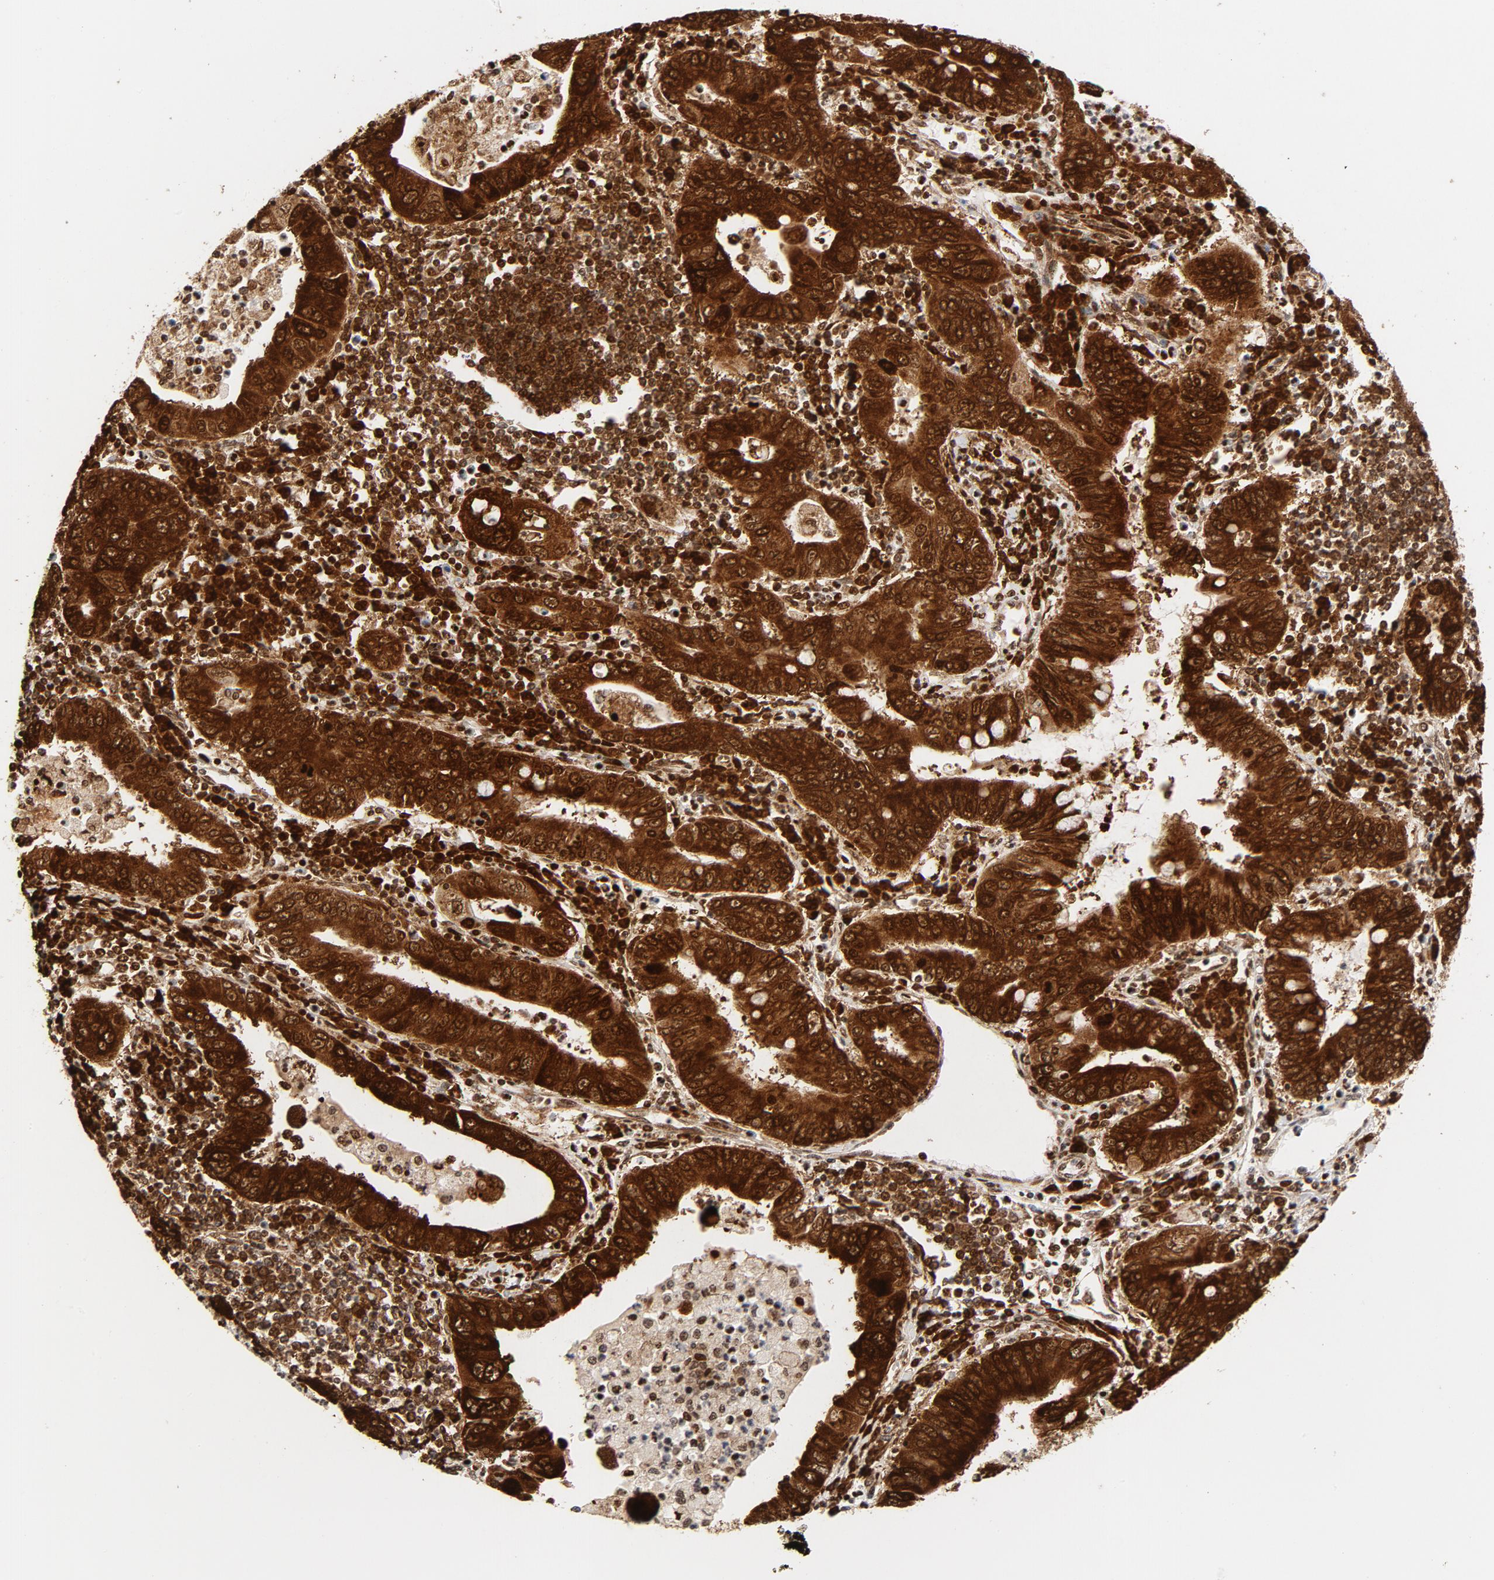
{"staining": {"intensity": "strong", "quantity": ">75%", "location": "cytoplasmic/membranous"}, "tissue": "stomach cancer", "cell_type": "Tumor cells", "image_type": "cancer", "snomed": [{"axis": "morphology", "description": "Normal tissue, NOS"}, {"axis": "morphology", "description": "Adenocarcinoma, NOS"}, {"axis": "topography", "description": "Esophagus"}, {"axis": "topography", "description": "Stomach, upper"}, {"axis": "topography", "description": "Peripheral nerve tissue"}], "caption": "Human stomach adenocarcinoma stained for a protein (brown) shows strong cytoplasmic/membranous positive expression in about >75% of tumor cells.", "gene": "CYCS", "patient": {"sex": "male", "age": 62}}